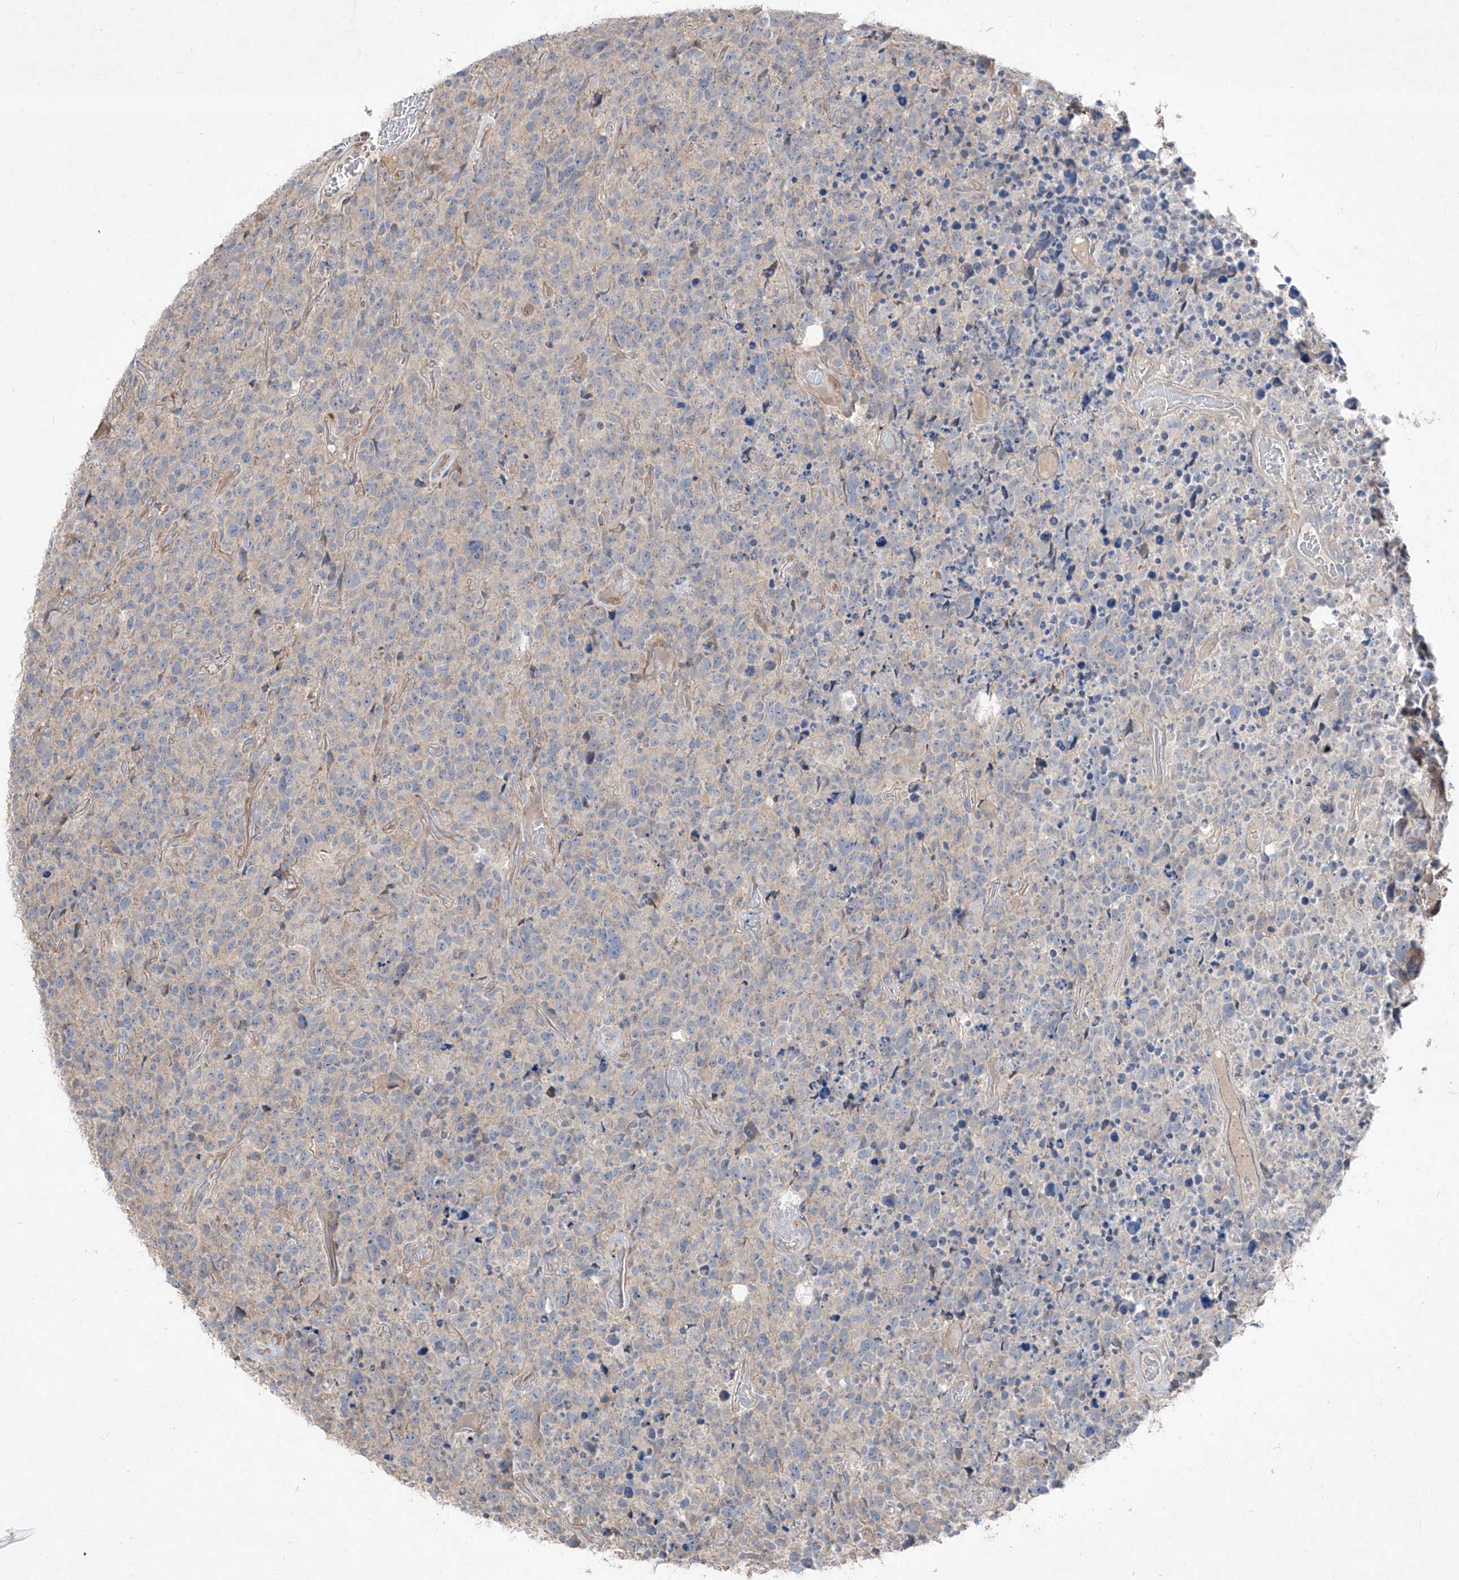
{"staining": {"intensity": "negative", "quantity": "none", "location": "none"}, "tissue": "glioma", "cell_type": "Tumor cells", "image_type": "cancer", "snomed": [{"axis": "morphology", "description": "Glioma, malignant, High grade"}, {"axis": "topography", "description": "Brain"}], "caption": "There is no significant expression in tumor cells of glioma. The staining is performed using DAB (3,3'-diaminobenzidine) brown chromogen with nuclei counter-stained in using hematoxylin.", "gene": "UFD1", "patient": {"sex": "male", "age": 69}}